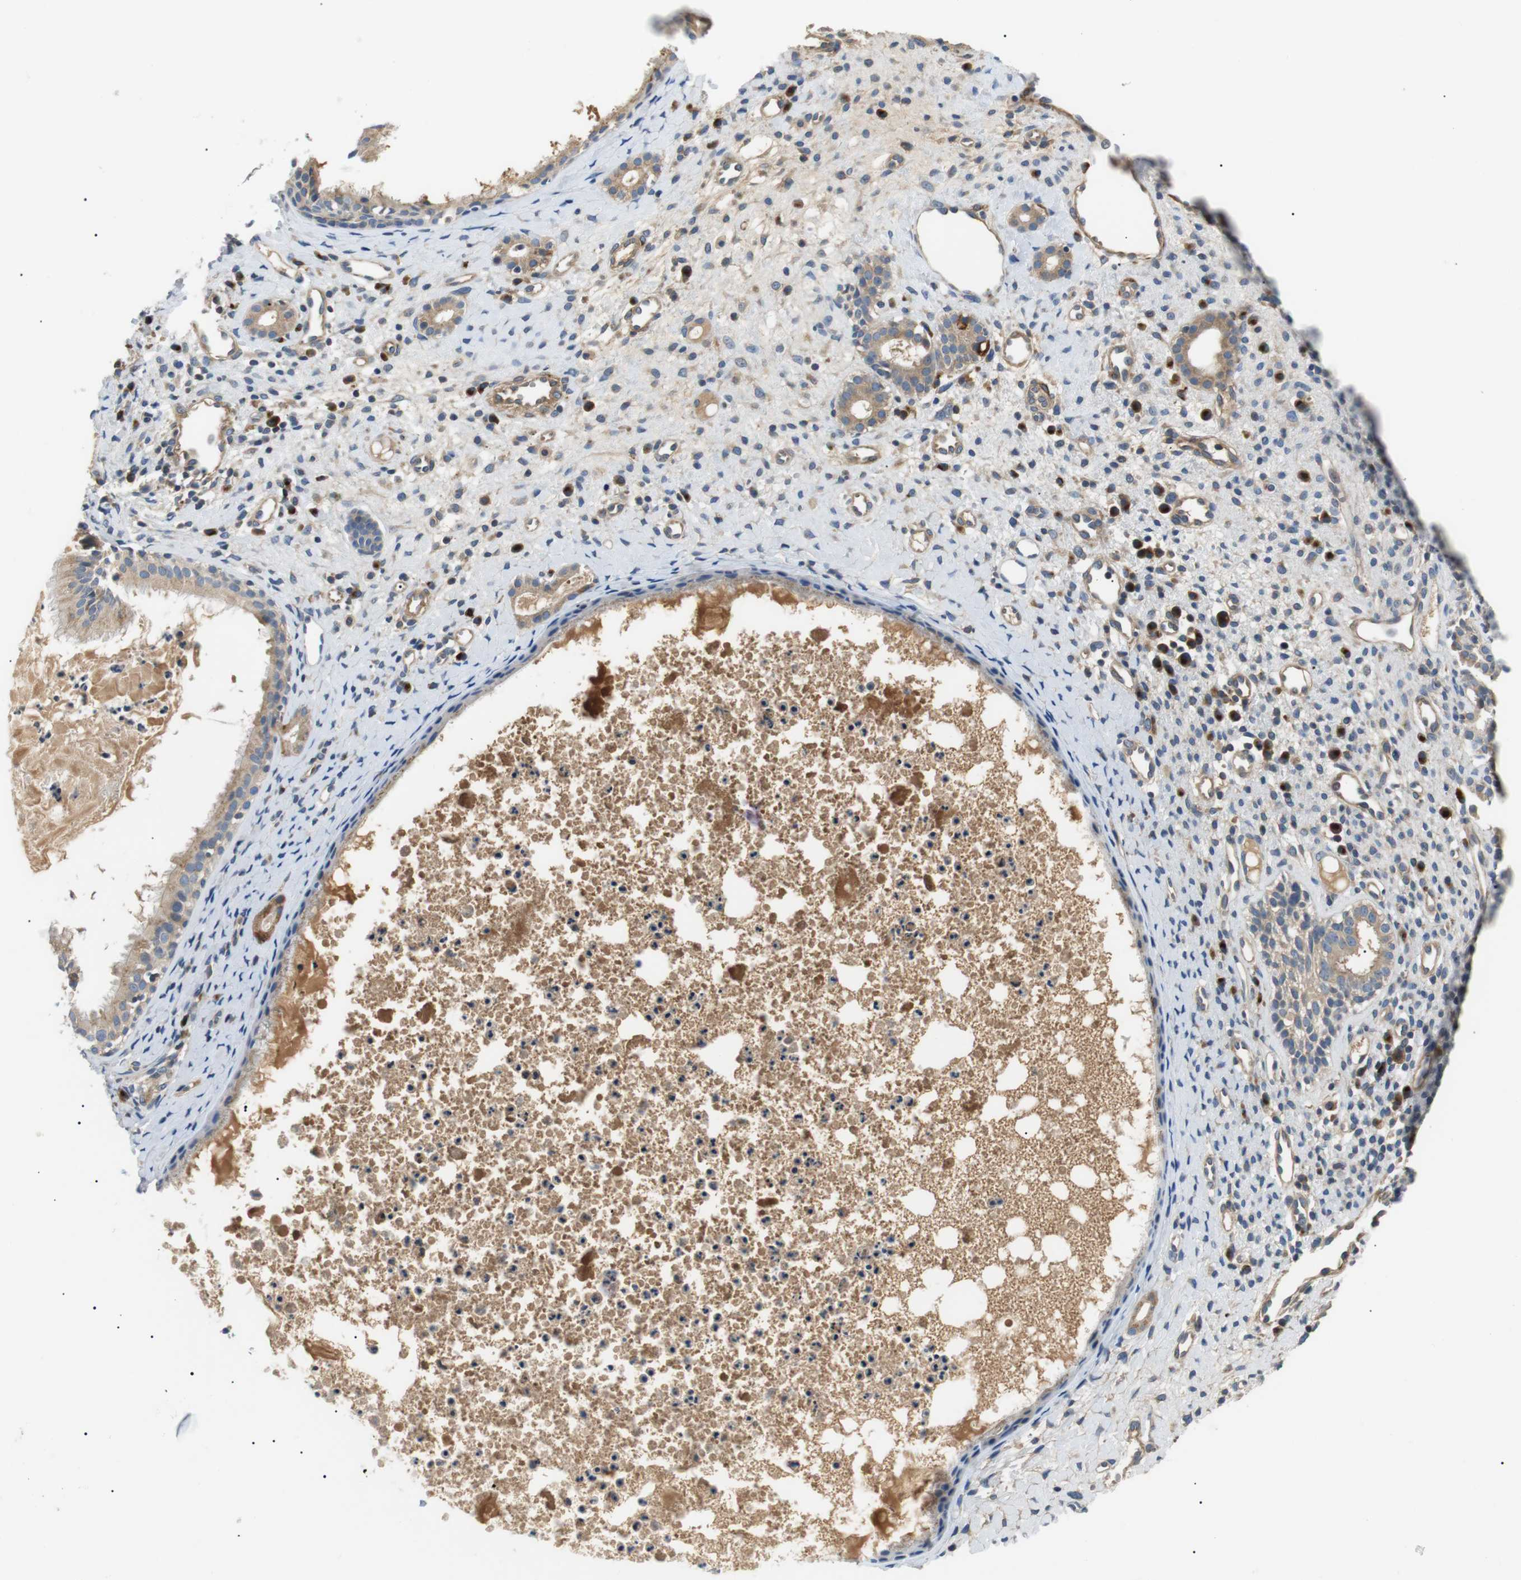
{"staining": {"intensity": "moderate", "quantity": "25%-75%", "location": "cytoplasmic/membranous"}, "tissue": "nasopharynx", "cell_type": "Respiratory epithelial cells", "image_type": "normal", "snomed": [{"axis": "morphology", "description": "Normal tissue, NOS"}, {"axis": "topography", "description": "Nasopharynx"}], "caption": "A micrograph showing moderate cytoplasmic/membranous positivity in about 25%-75% of respiratory epithelial cells in normal nasopharynx, as visualized by brown immunohistochemical staining.", "gene": "DIPK1A", "patient": {"sex": "male", "age": 22}}